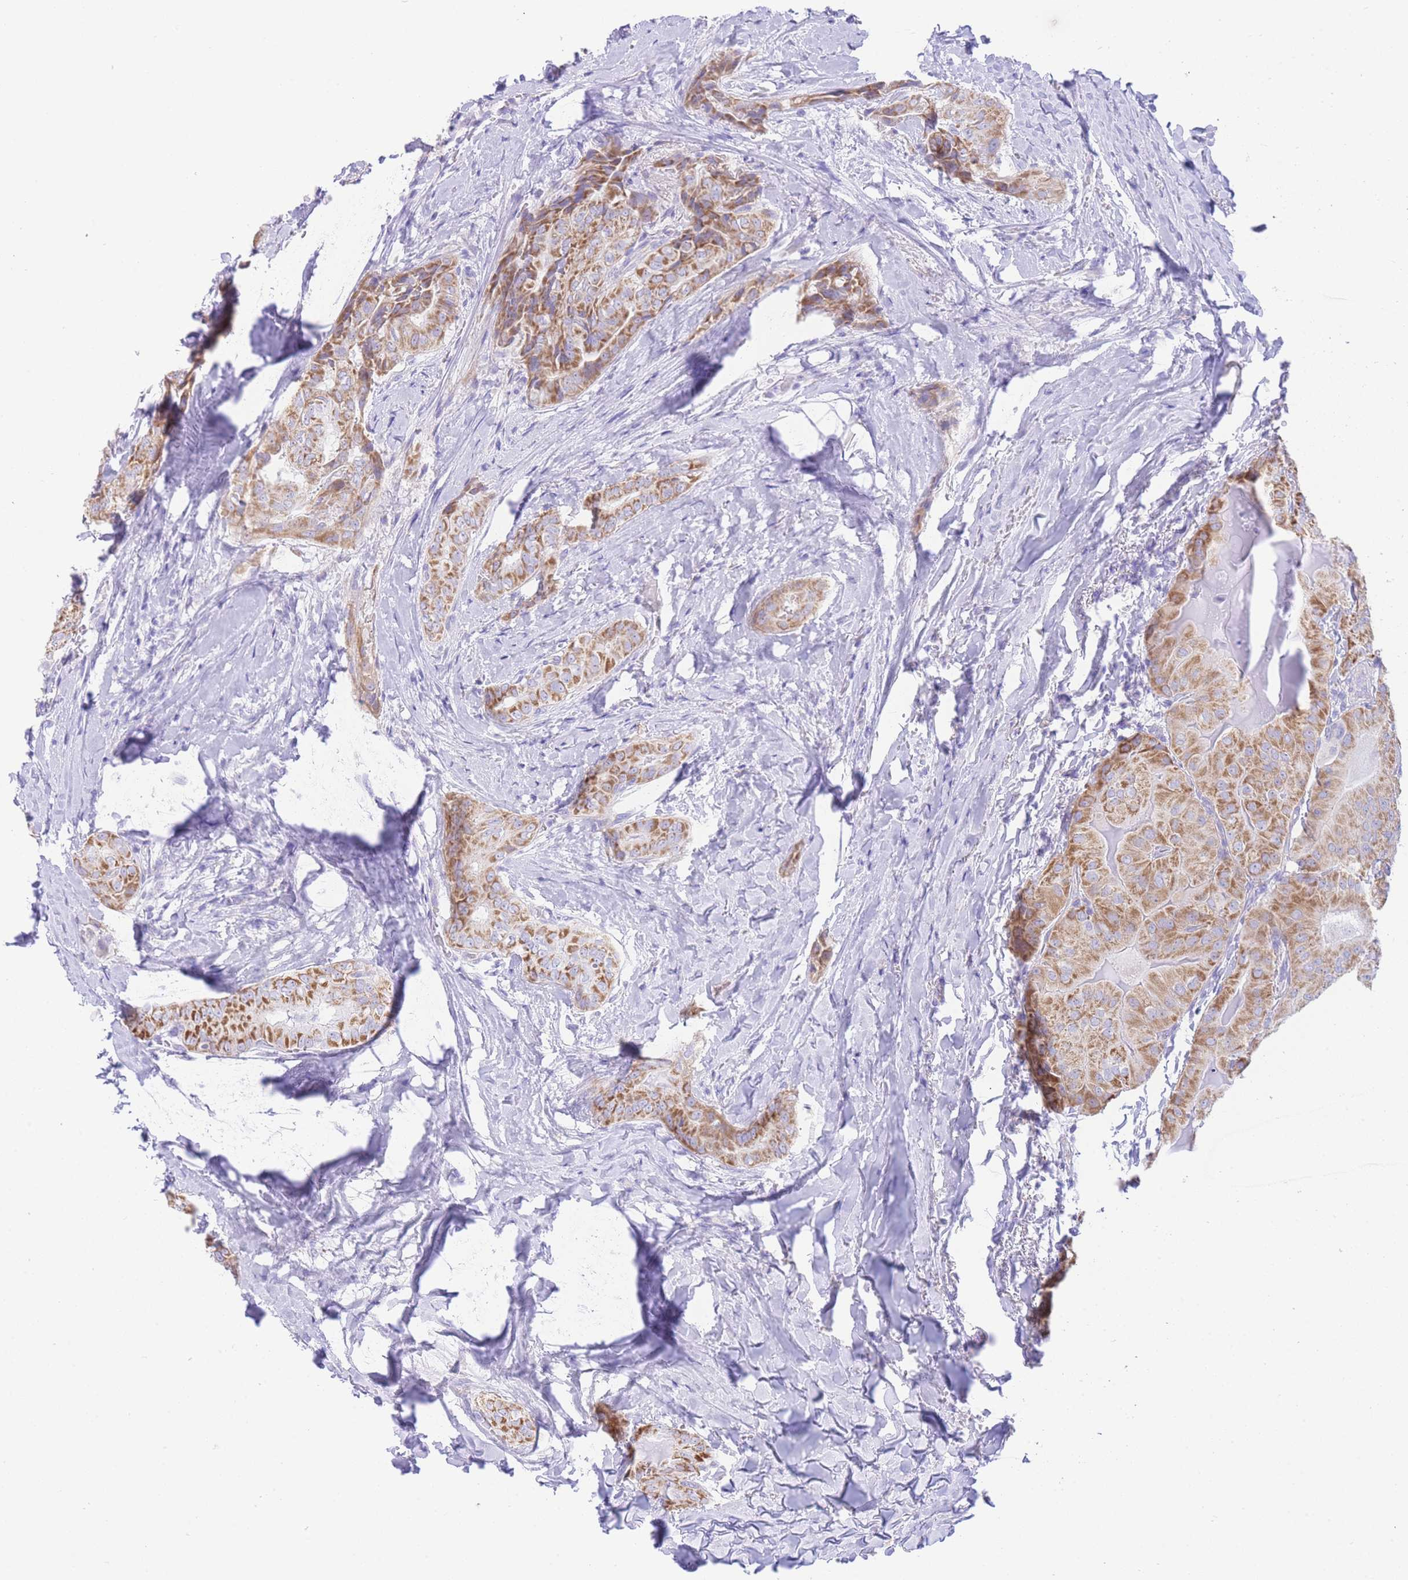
{"staining": {"intensity": "moderate", "quantity": ">75%", "location": "cytoplasmic/membranous"}, "tissue": "thyroid cancer", "cell_type": "Tumor cells", "image_type": "cancer", "snomed": [{"axis": "morphology", "description": "Papillary adenocarcinoma, NOS"}, {"axis": "topography", "description": "Thyroid gland"}], "caption": "Papillary adenocarcinoma (thyroid) tissue displays moderate cytoplasmic/membranous expression in about >75% of tumor cells", "gene": "ACSM4", "patient": {"sex": "female", "age": 68}}